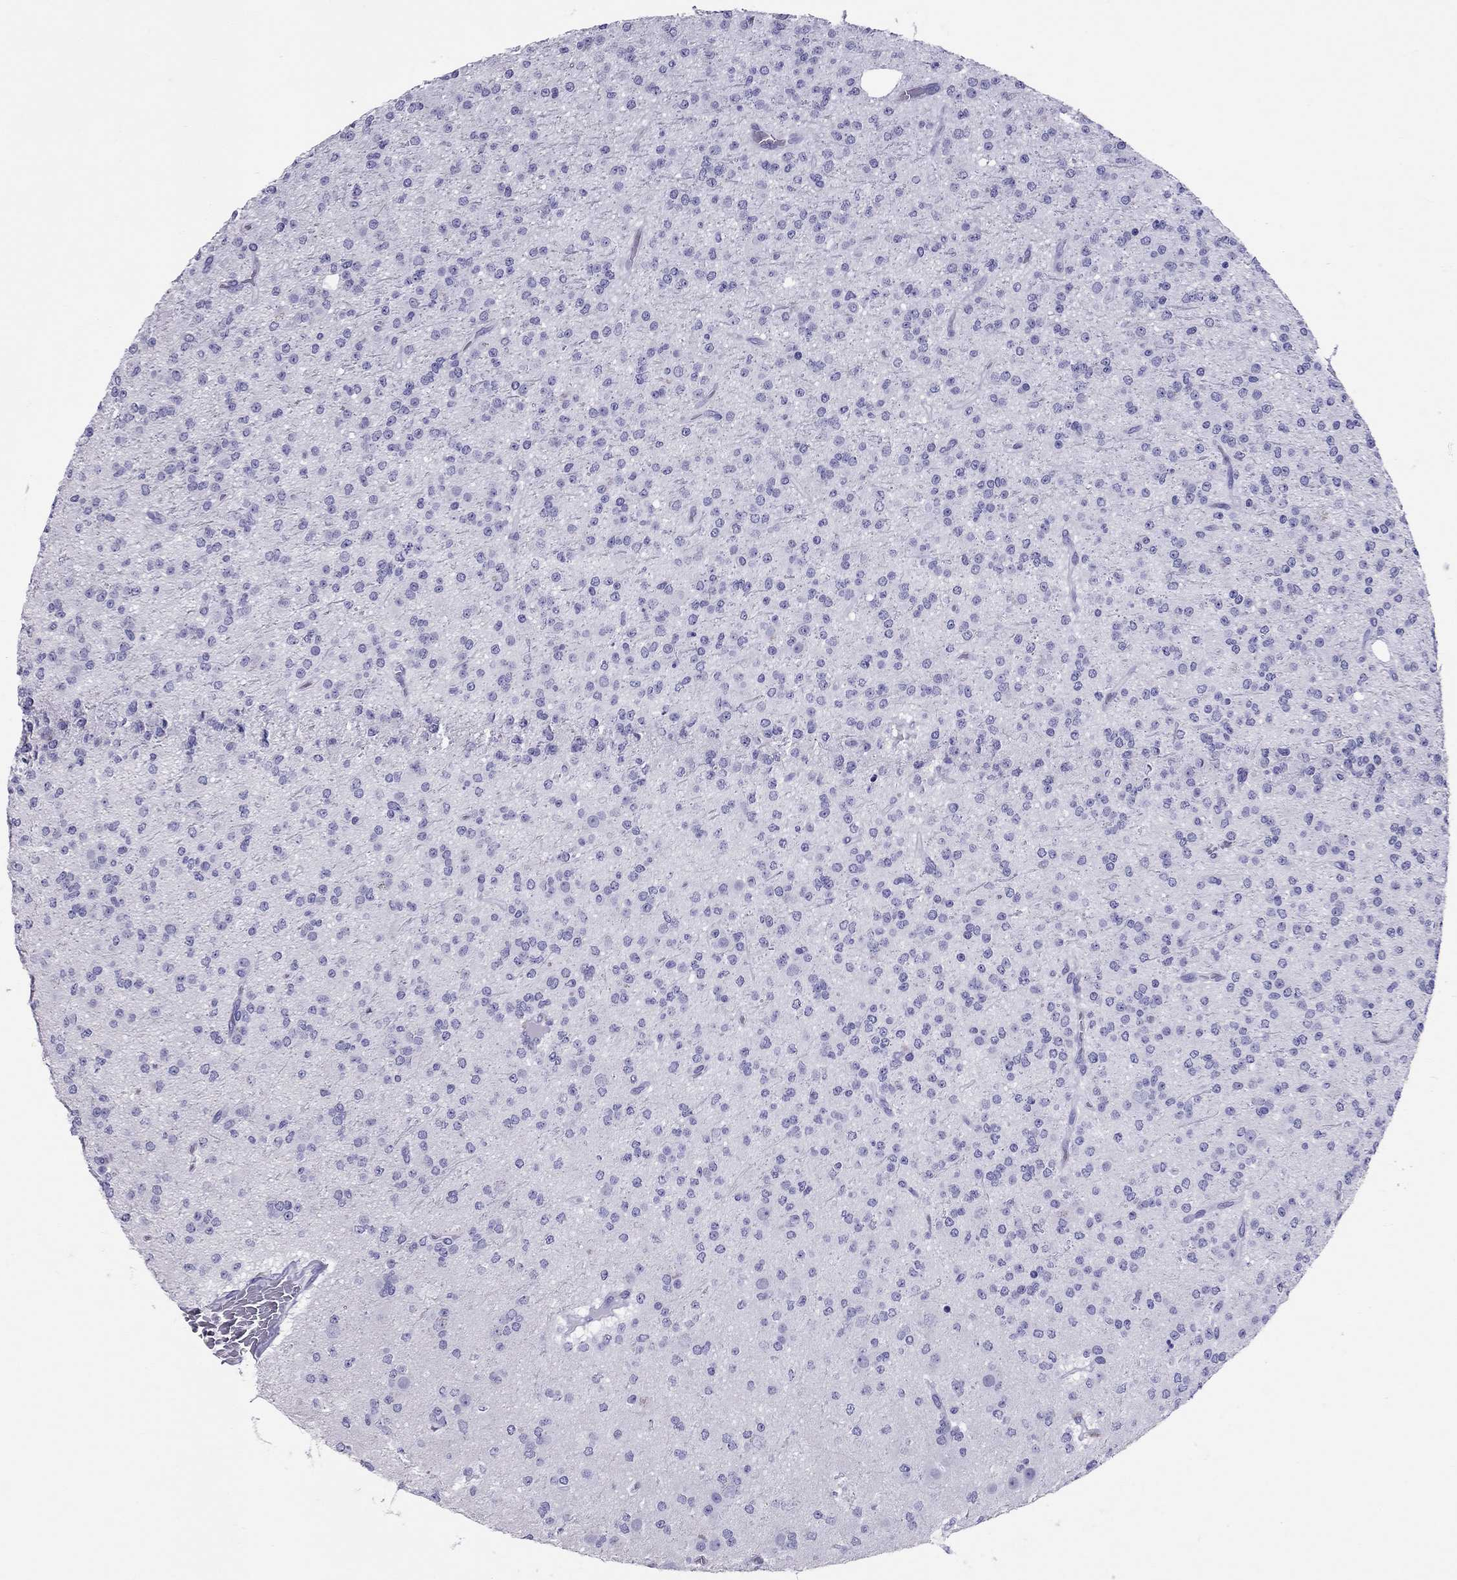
{"staining": {"intensity": "negative", "quantity": "none", "location": "none"}, "tissue": "glioma", "cell_type": "Tumor cells", "image_type": "cancer", "snomed": [{"axis": "morphology", "description": "Glioma, malignant, Low grade"}, {"axis": "topography", "description": "Brain"}], "caption": "Tumor cells are negative for protein expression in human malignant low-grade glioma.", "gene": "AVPR1B", "patient": {"sex": "male", "age": 27}}